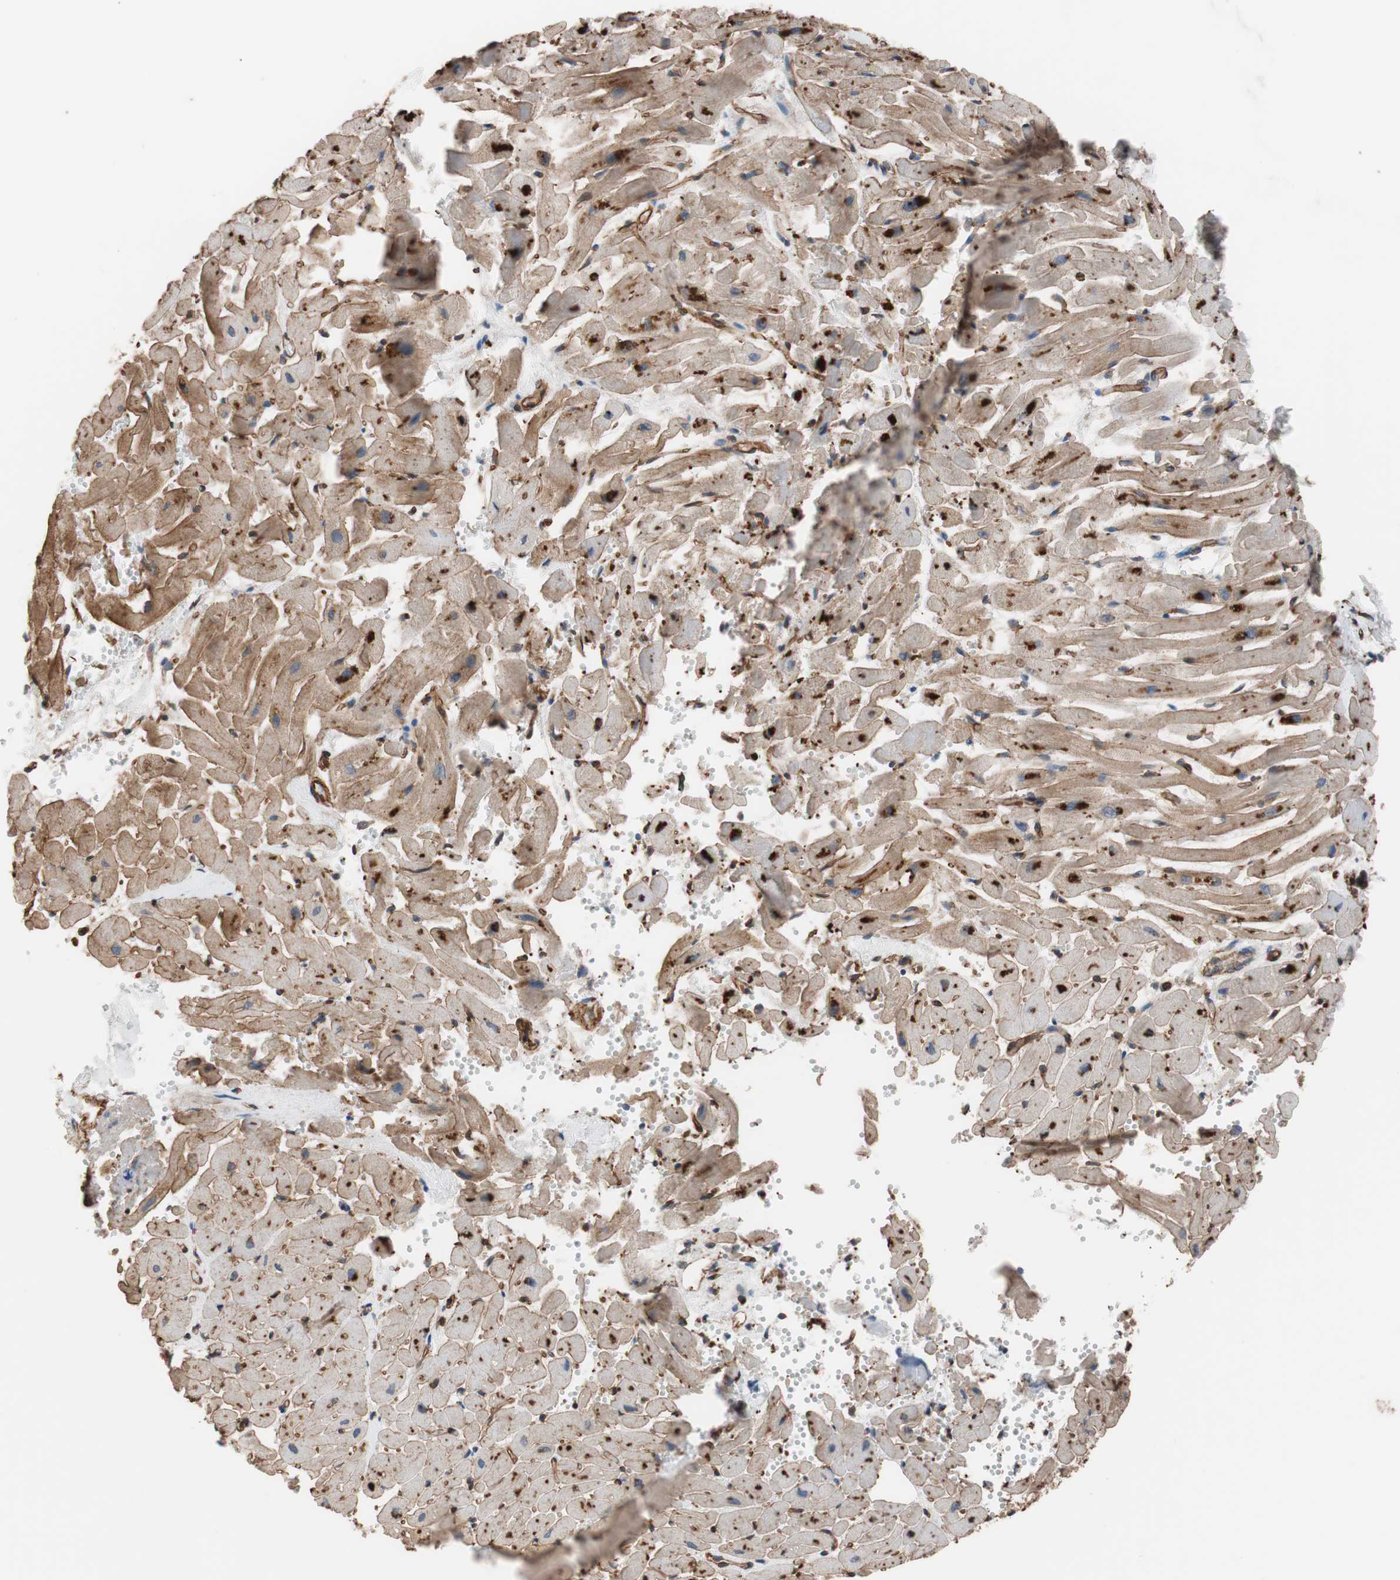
{"staining": {"intensity": "moderate", "quantity": "25%-75%", "location": "cytoplasmic/membranous"}, "tissue": "heart muscle", "cell_type": "Cardiomyocytes", "image_type": "normal", "snomed": [{"axis": "morphology", "description": "Normal tissue, NOS"}, {"axis": "topography", "description": "Heart"}], "caption": "Protein expression analysis of normal heart muscle exhibits moderate cytoplasmic/membranous positivity in about 25%-75% of cardiomyocytes.", "gene": "SPINT1", "patient": {"sex": "female", "age": 19}}